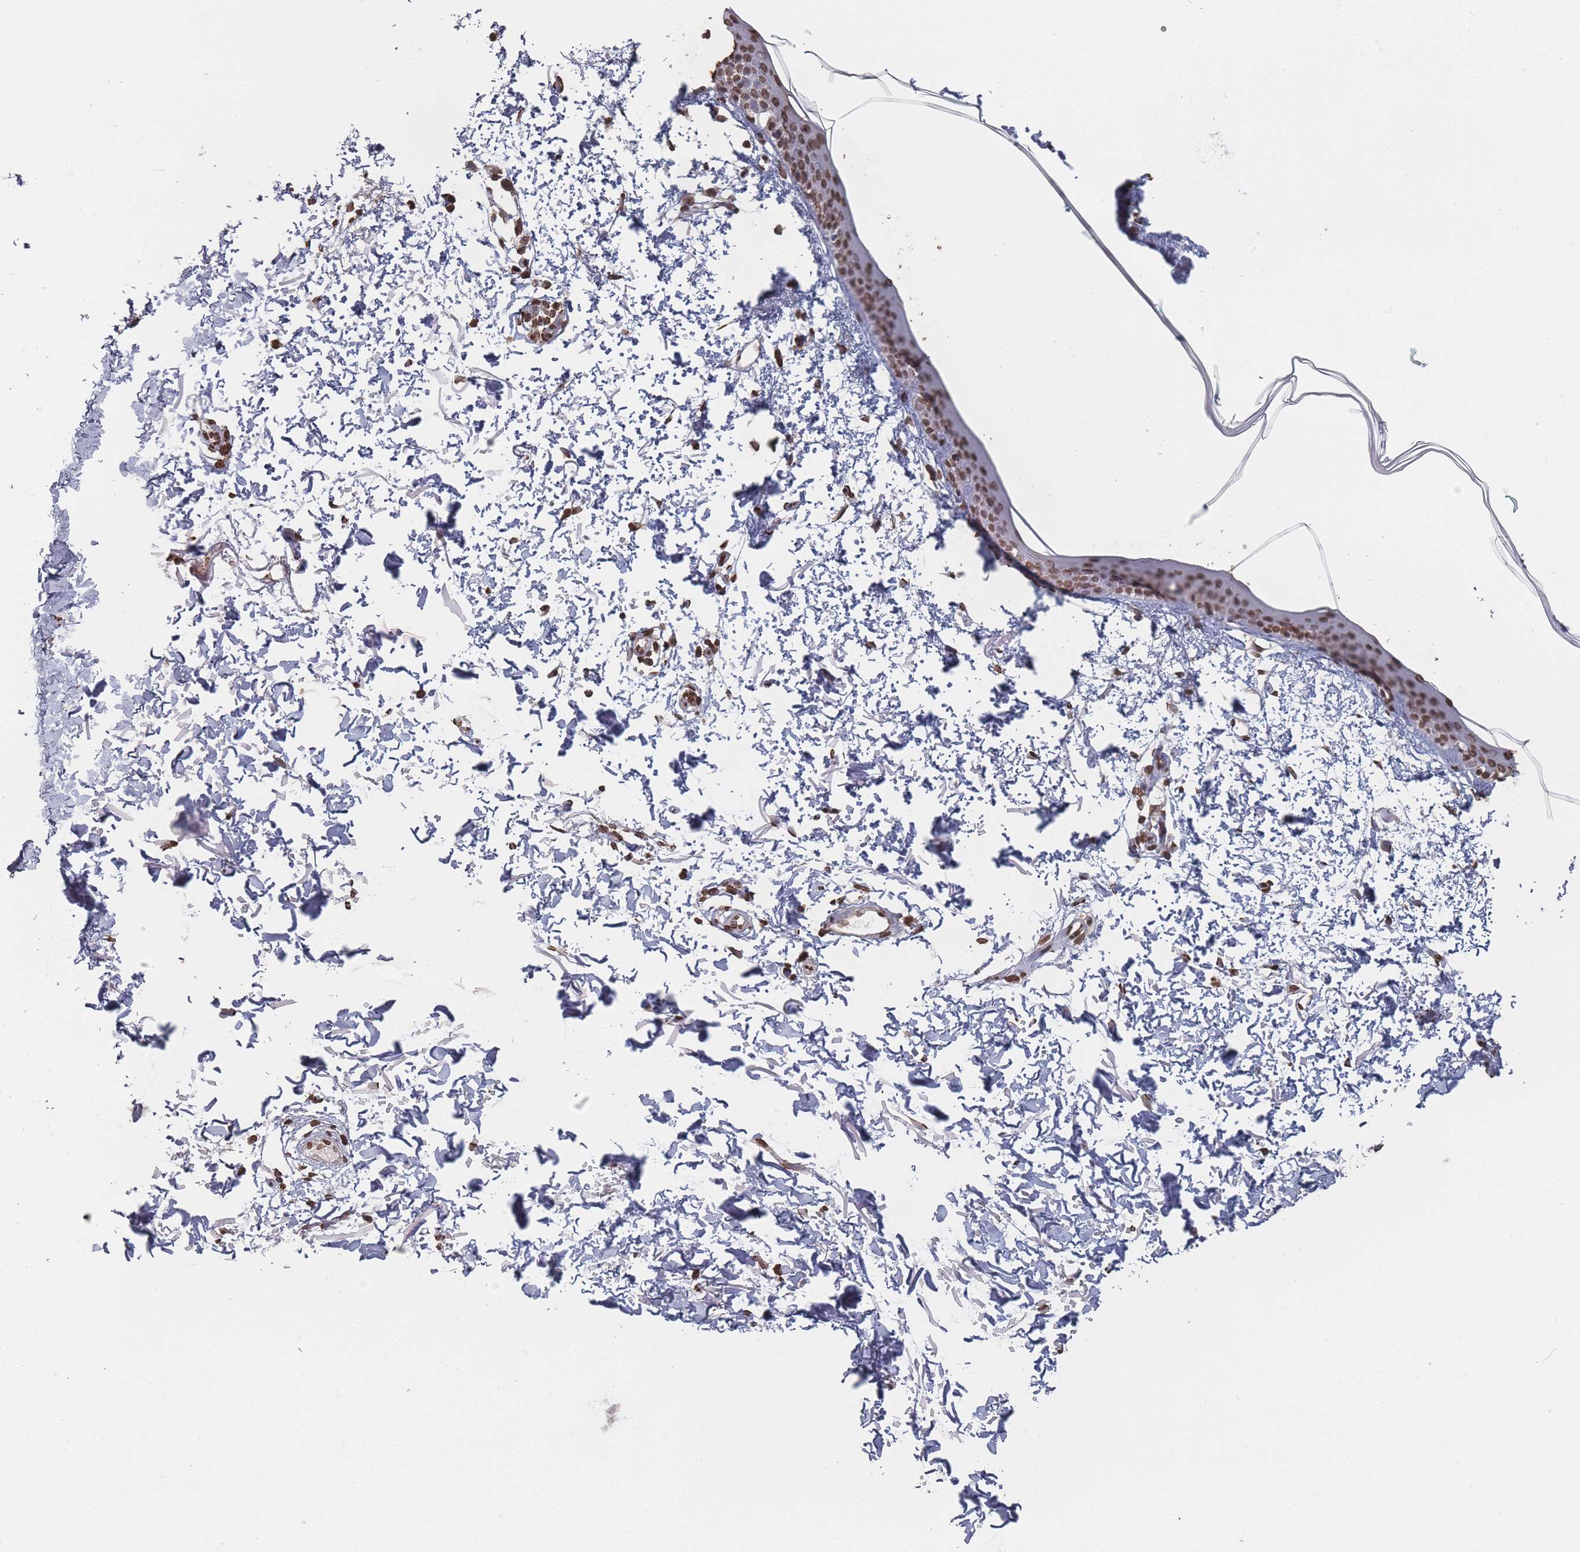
{"staining": {"intensity": "moderate", "quantity": "<25%", "location": "nuclear"}, "tissue": "skin", "cell_type": "Fibroblasts", "image_type": "normal", "snomed": [{"axis": "morphology", "description": "Normal tissue, NOS"}, {"axis": "topography", "description": "Skin"}], "caption": "The micrograph reveals immunohistochemical staining of benign skin. There is moderate nuclear staining is seen in about <25% of fibroblasts. Immunohistochemistry stains the protein in brown and the nuclei are stained blue.", "gene": "PLEKHG5", "patient": {"sex": "male", "age": 66}}